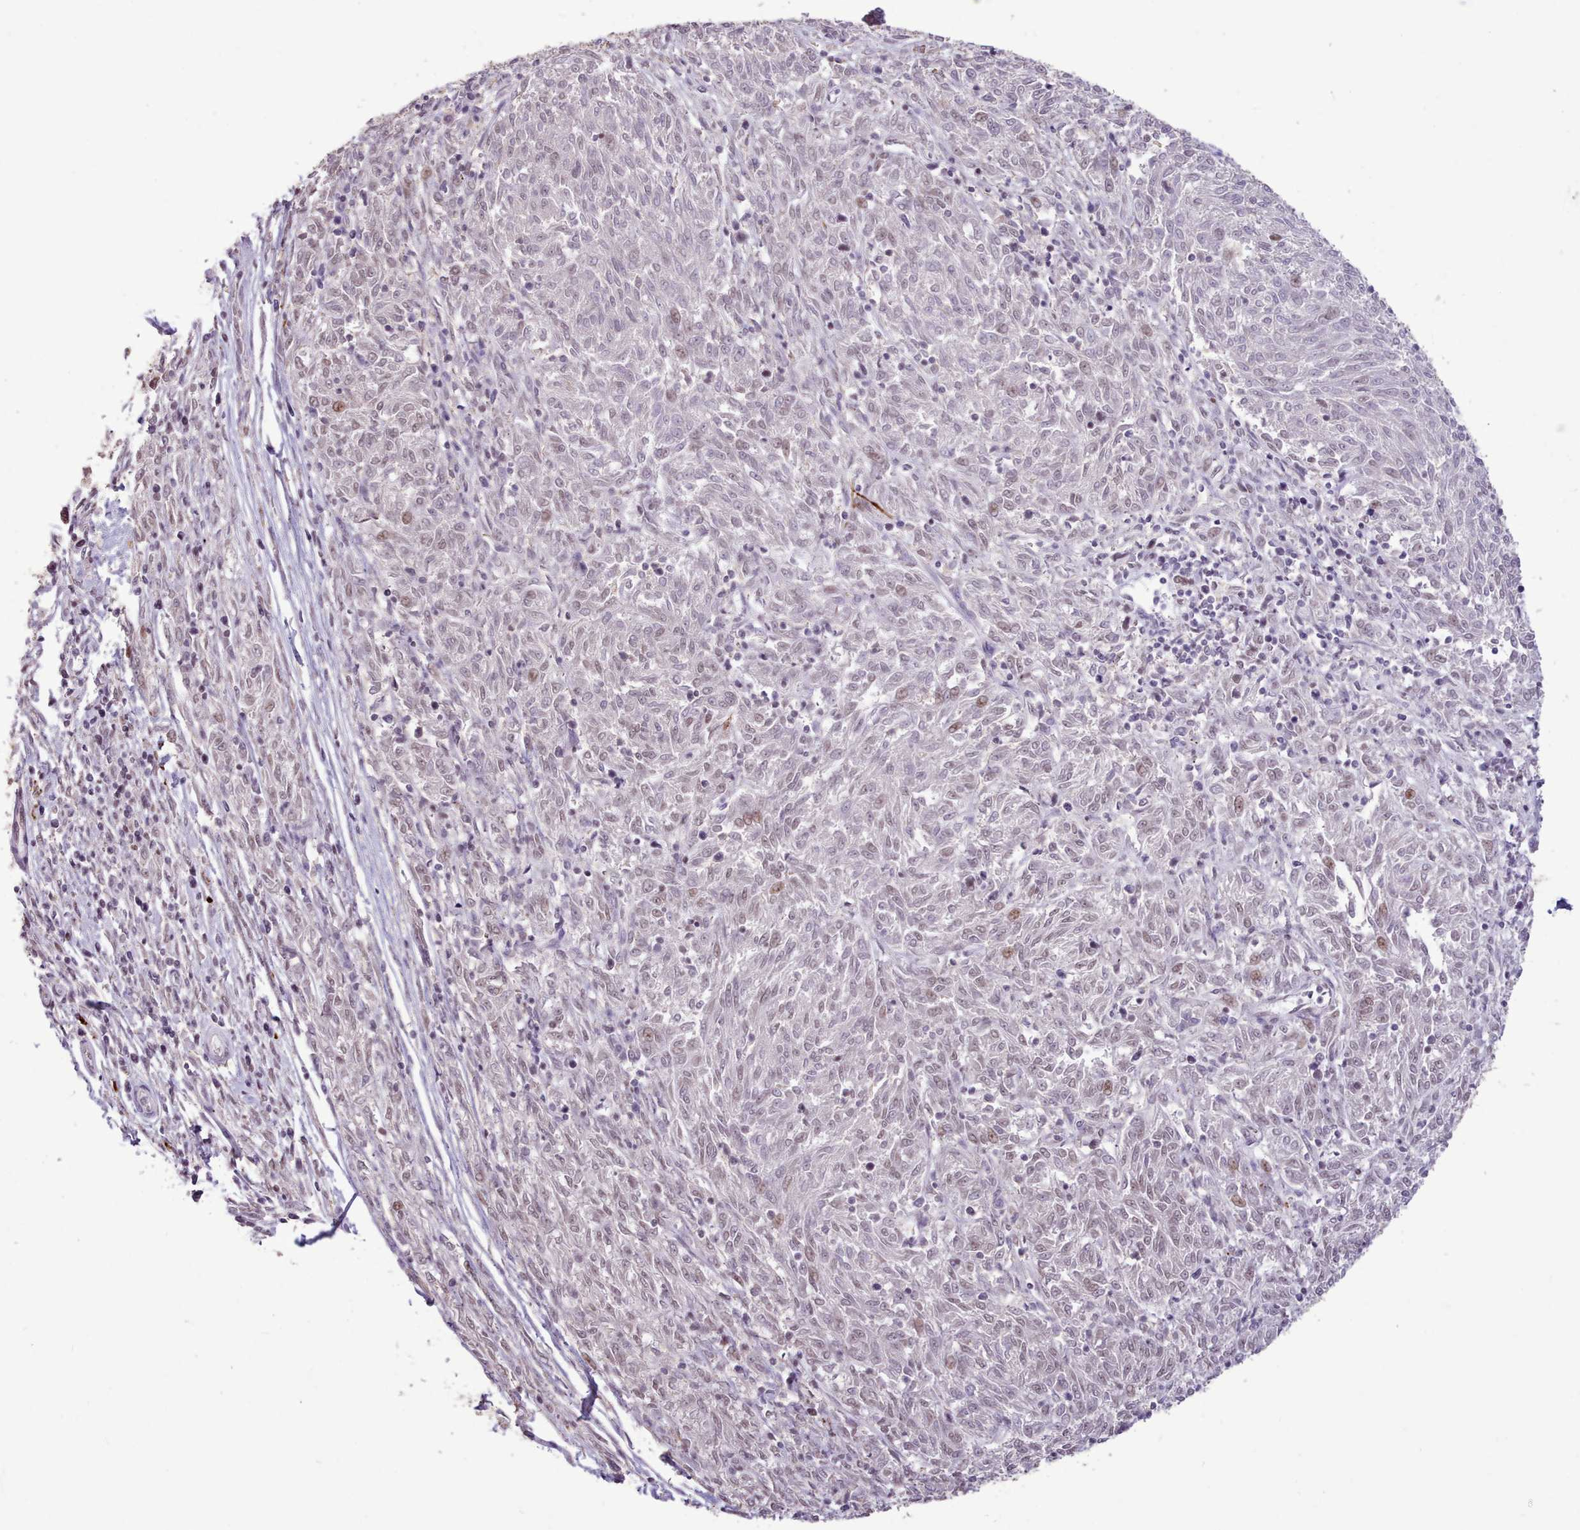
{"staining": {"intensity": "weak", "quantity": "<25%", "location": "nuclear"}, "tissue": "melanoma", "cell_type": "Tumor cells", "image_type": "cancer", "snomed": [{"axis": "morphology", "description": "Malignant melanoma, NOS"}, {"axis": "topography", "description": "Skin"}], "caption": "An immunohistochemistry (IHC) image of melanoma is shown. There is no staining in tumor cells of melanoma.", "gene": "TAF15", "patient": {"sex": "female", "age": 72}}